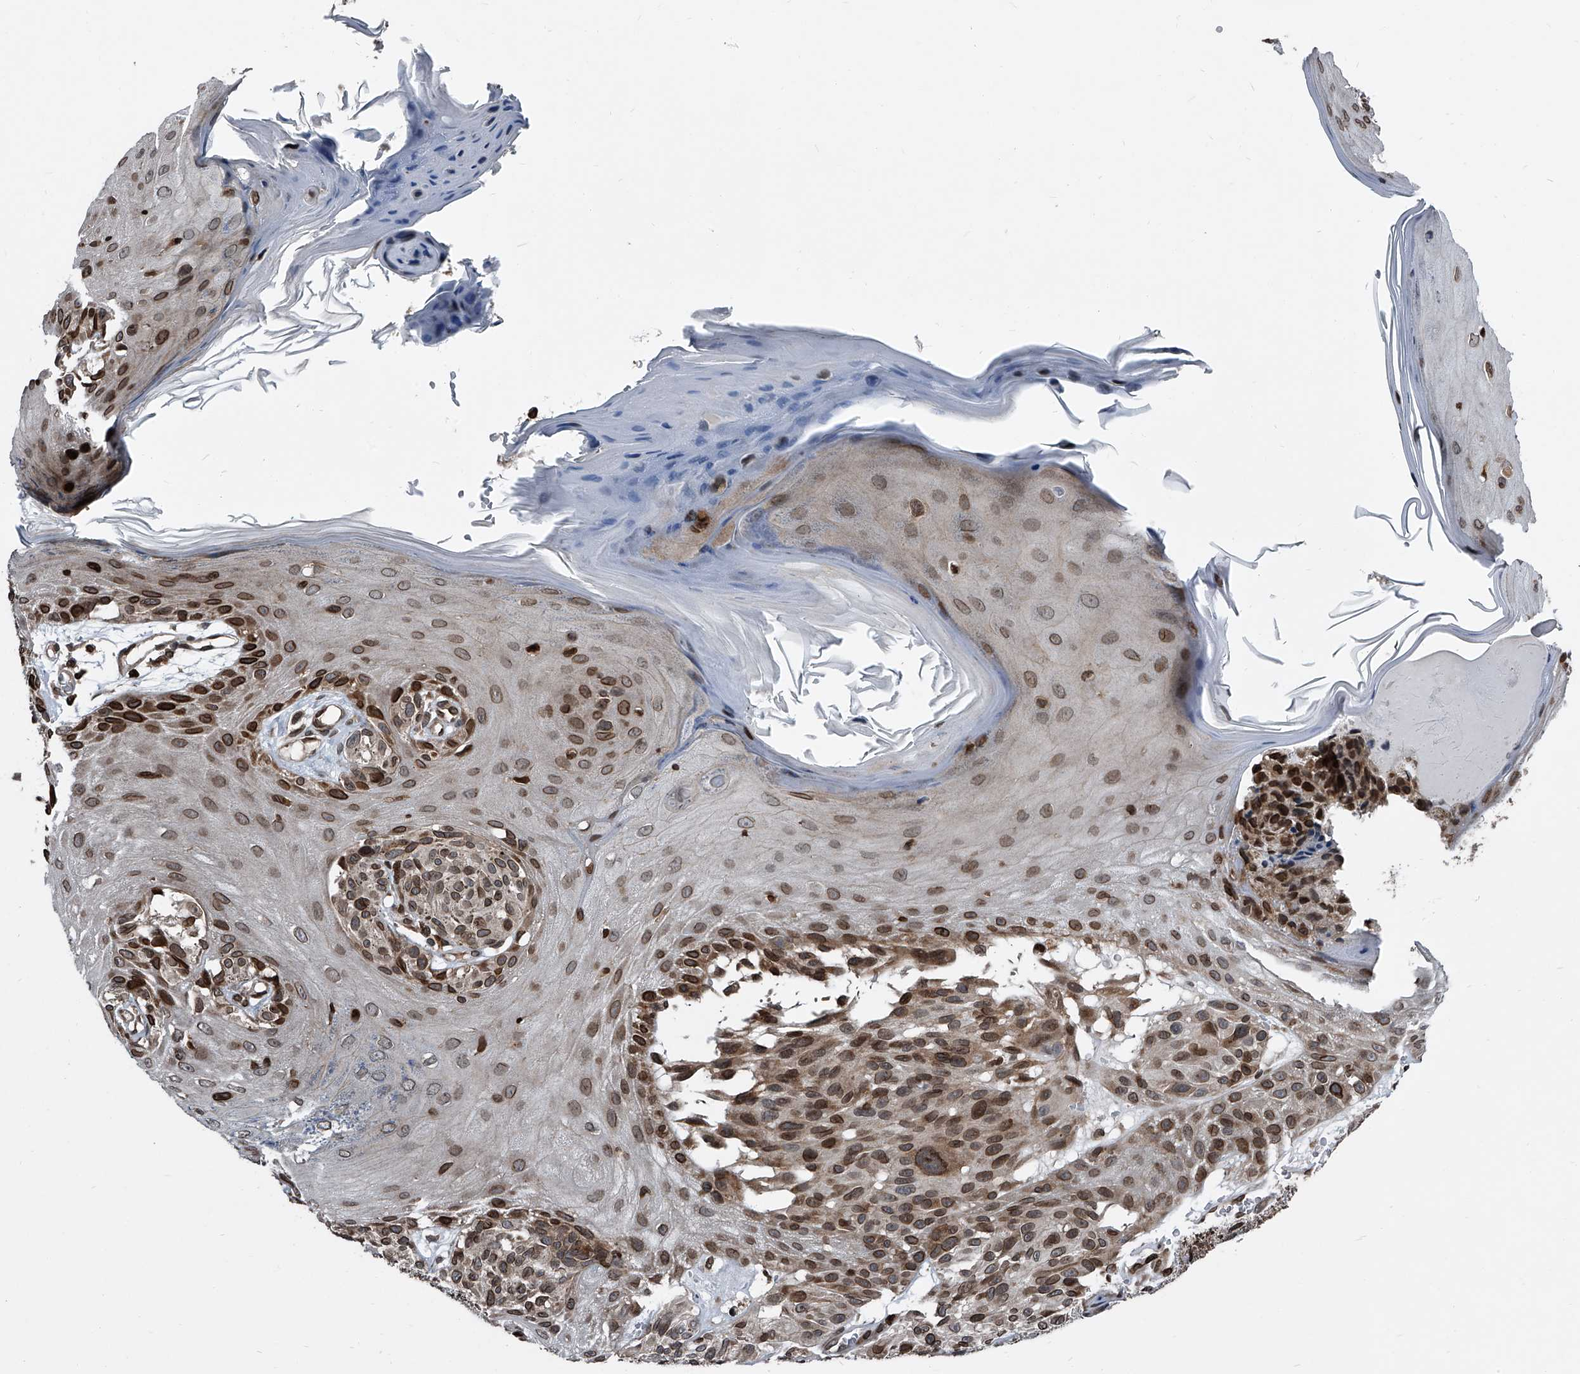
{"staining": {"intensity": "moderate", "quantity": ">75%", "location": "cytoplasmic/membranous,nuclear"}, "tissue": "melanoma", "cell_type": "Tumor cells", "image_type": "cancer", "snomed": [{"axis": "morphology", "description": "Malignant melanoma, NOS"}, {"axis": "topography", "description": "Skin"}], "caption": "Malignant melanoma was stained to show a protein in brown. There is medium levels of moderate cytoplasmic/membranous and nuclear positivity in approximately >75% of tumor cells. Nuclei are stained in blue.", "gene": "PHF20", "patient": {"sex": "male", "age": 83}}